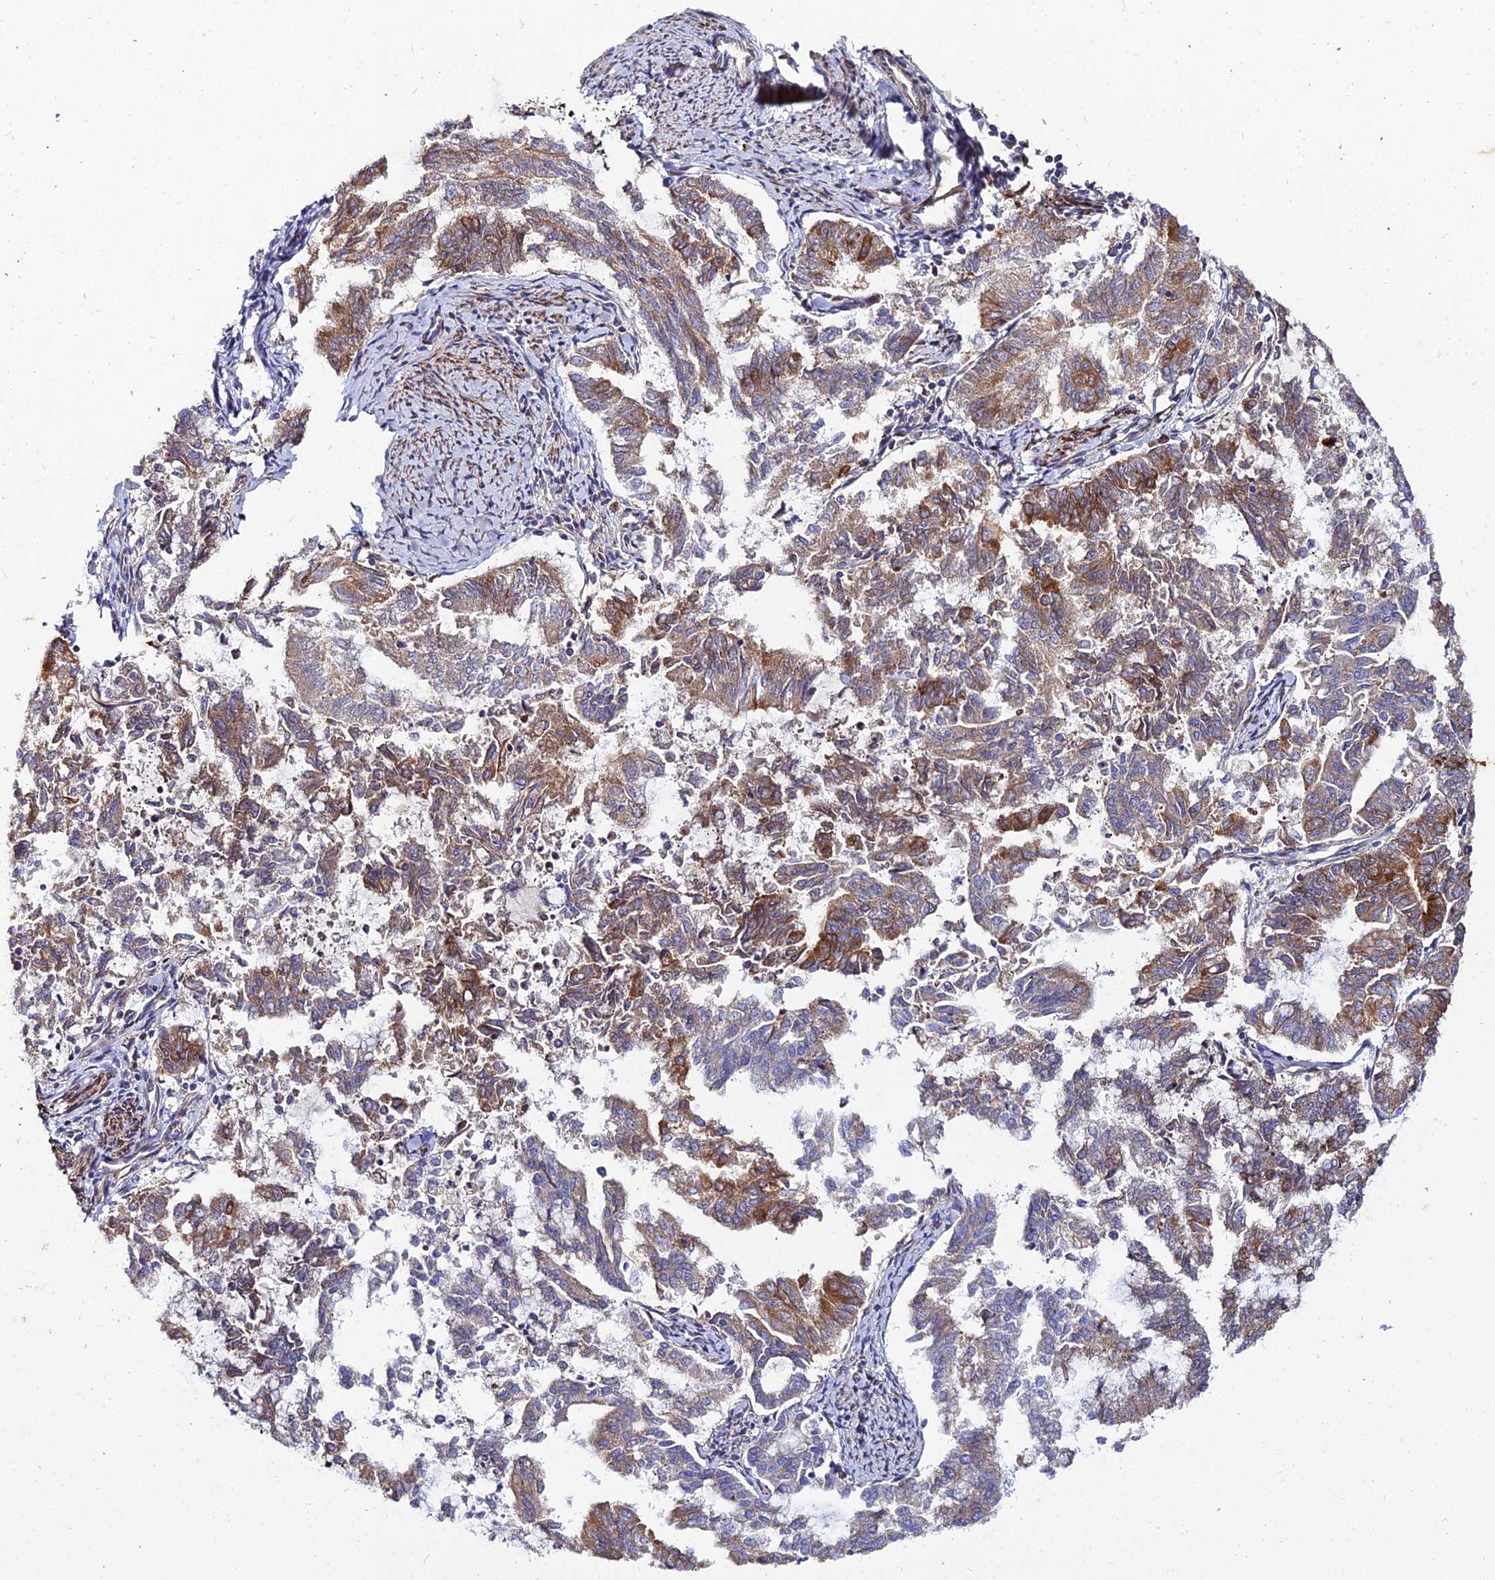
{"staining": {"intensity": "moderate", "quantity": ">75%", "location": "cytoplasmic/membranous"}, "tissue": "endometrial cancer", "cell_type": "Tumor cells", "image_type": "cancer", "snomed": [{"axis": "morphology", "description": "Adenocarcinoma, NOS"}, {"axis": "topography", "description": "Endometrium"}], "caption": "Moderate cytoplasmic/membranous protein staining is appreciated in about >75% of tumor cells in endometrial cancer (adenocarcinoma).", "gene": "ARL6IP1", "patient": {"sex": "female", "age": 79}}